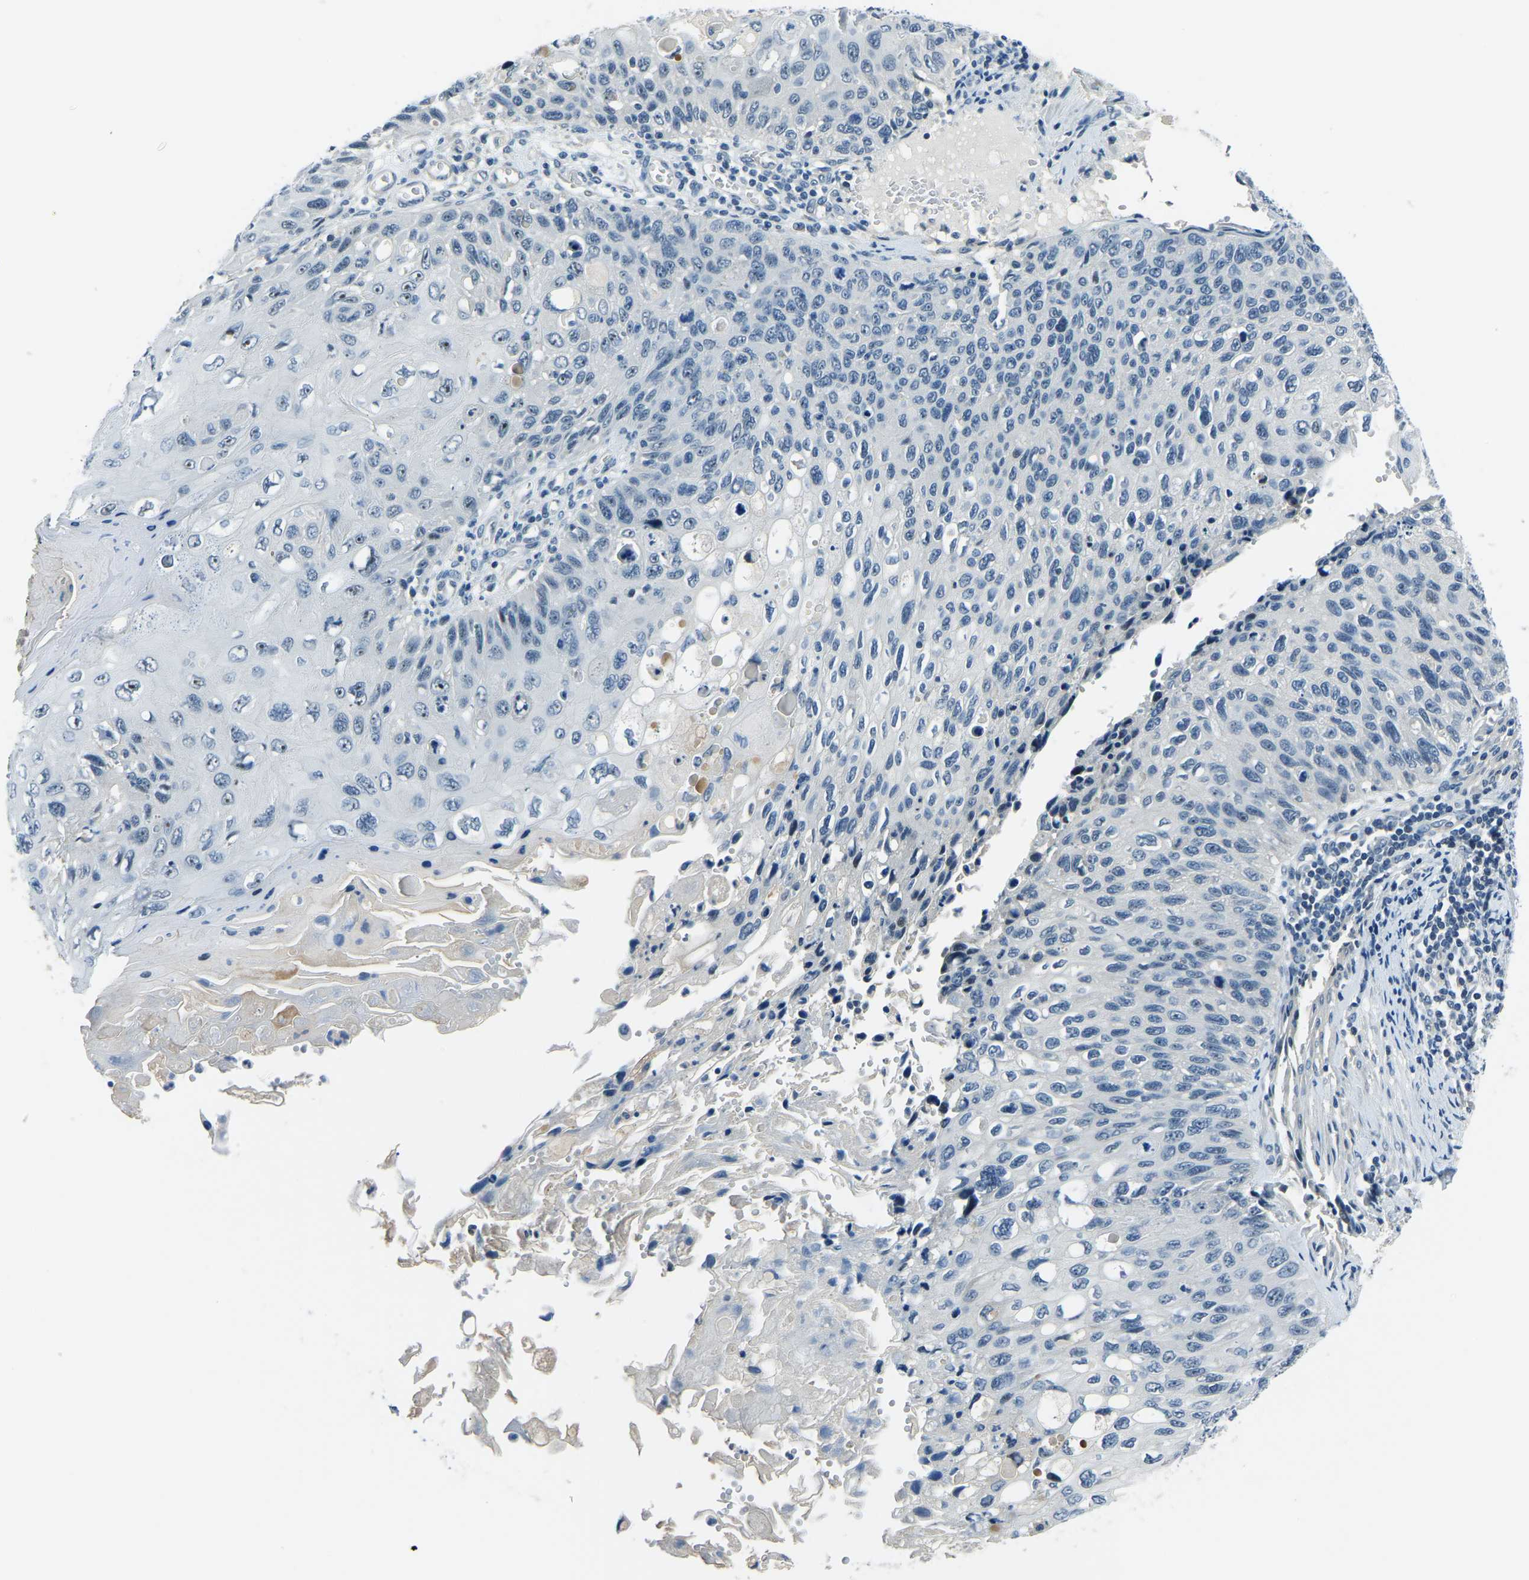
{"staining": {"intensity": "negative", "quantity": "none", "location": "none"}, "tissue": "cervical cancer", "cell_type": "Tumor cells", "image_type": "cancer", "snomed": [{"axis": "morphology", "description": "Squamous cell carcinoma, NOS"}, {"axis": "topography", "description": "Cervix"}], "caption": "There is no significant positivity in tumor cells of cervical squamous cell carcinoma. The staining is performed using DAB brown chromogen with nuclei counter-stained in using hematoxylin.", "gene": "RRP1", "patient": {"sex": "female", "age": 70}}